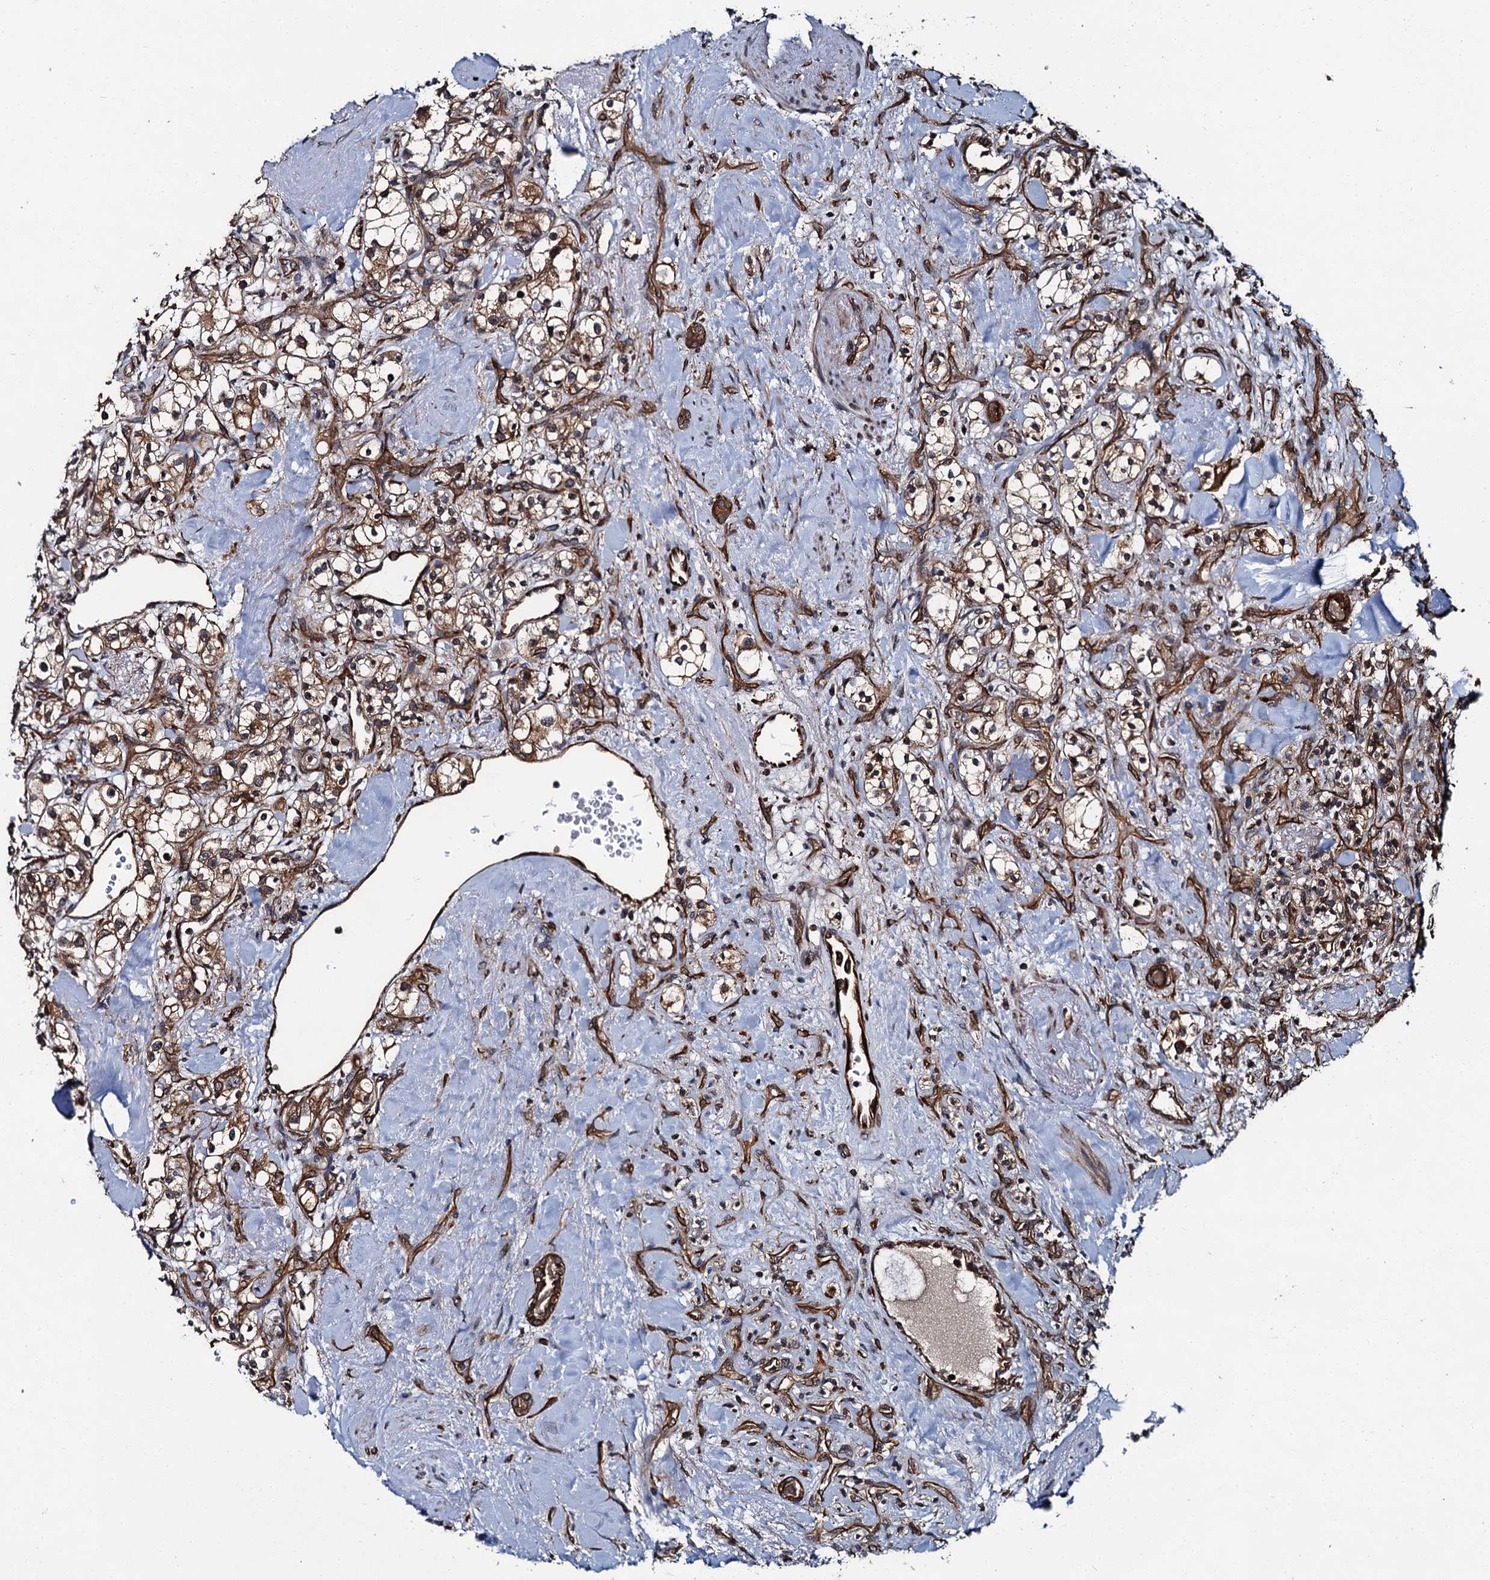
{"staining": {"intensity": "moderate", "quantity": ">75%", "location": "cytoplasmic/membranous"}, "tissue": "renal cancer", "cell_type": "Tumor cells", "image_type": "cancer", "snomed": [{"axis": "morphology", "description": "Adenocarcinoma, NOS"}, {"axis": "topography", "description": "Kidney"}], "caption": "The image exhibits immunohistochemical staining of adenocarcinoma (renal). There is moderate cytoplasmic/membranous expression is appreciated in approximately >75% of tumor cells.", "gene": "ZFYVE19", "patient": {"sex": "male", "age": 77}}